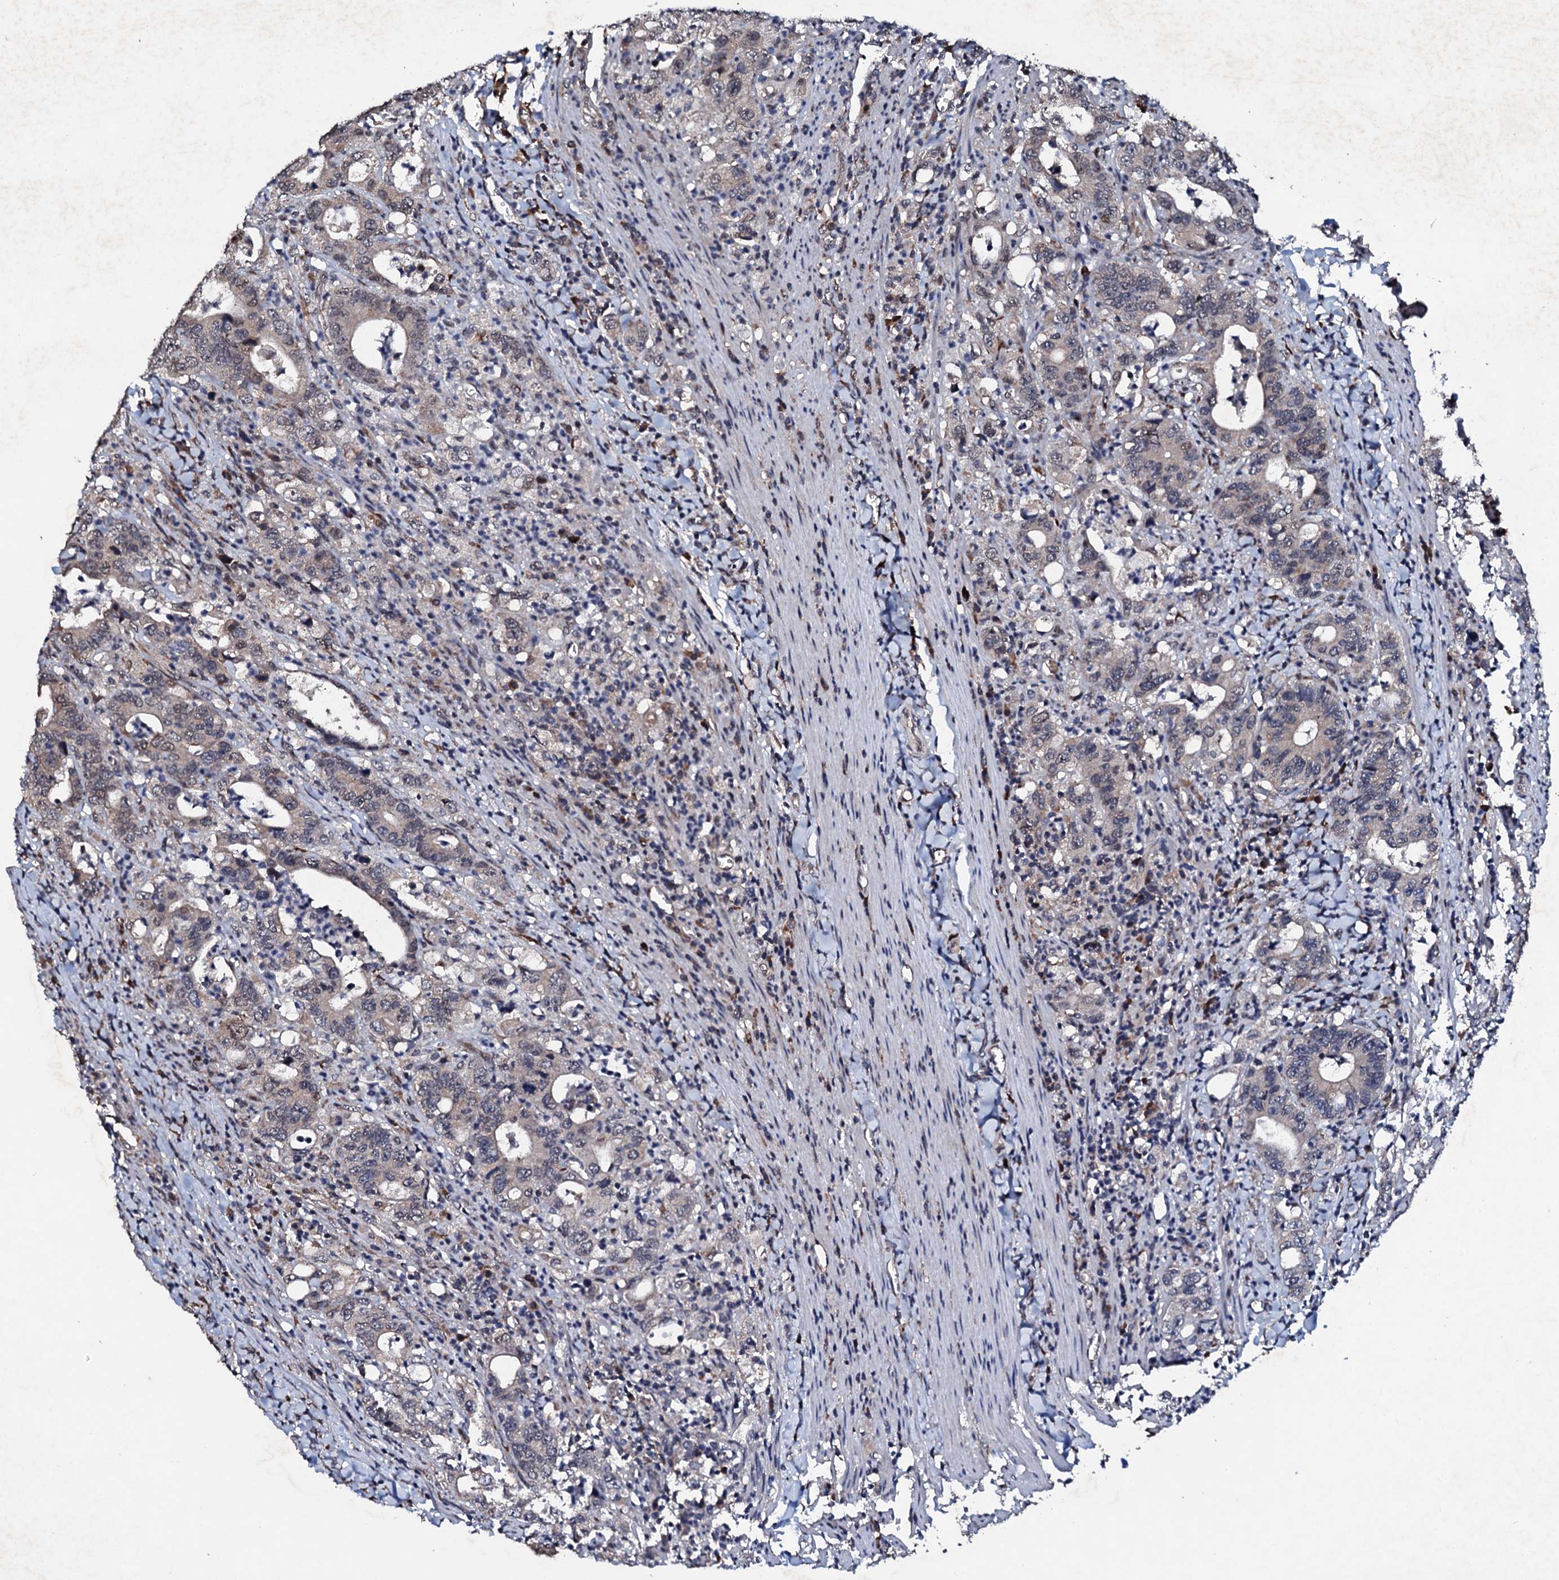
{"staining": {"intensity": "weak", "quantity": "25%-75%", "location": "cytoplasmic/membranous,nuclear"}, "tissue": "colorectal cancer", "cell_type": "Tumor cells", "image_type": "cancer", "snomed": [{"axis": "morphology", "description": "Adenocarcinoma, NOS"}, {"axis": "topography", "description": "Colon"}], "caption": "Colorectal adenocarcinoma stained for a protein demonstrates weak cytoplasmic/membranous and nuclear positivity in tumor cells. Ihc stains the protein in brown and the nuclei are stained blue.", "gene": "FAM111A", "patient": {"sex": "female", "age": 75}}